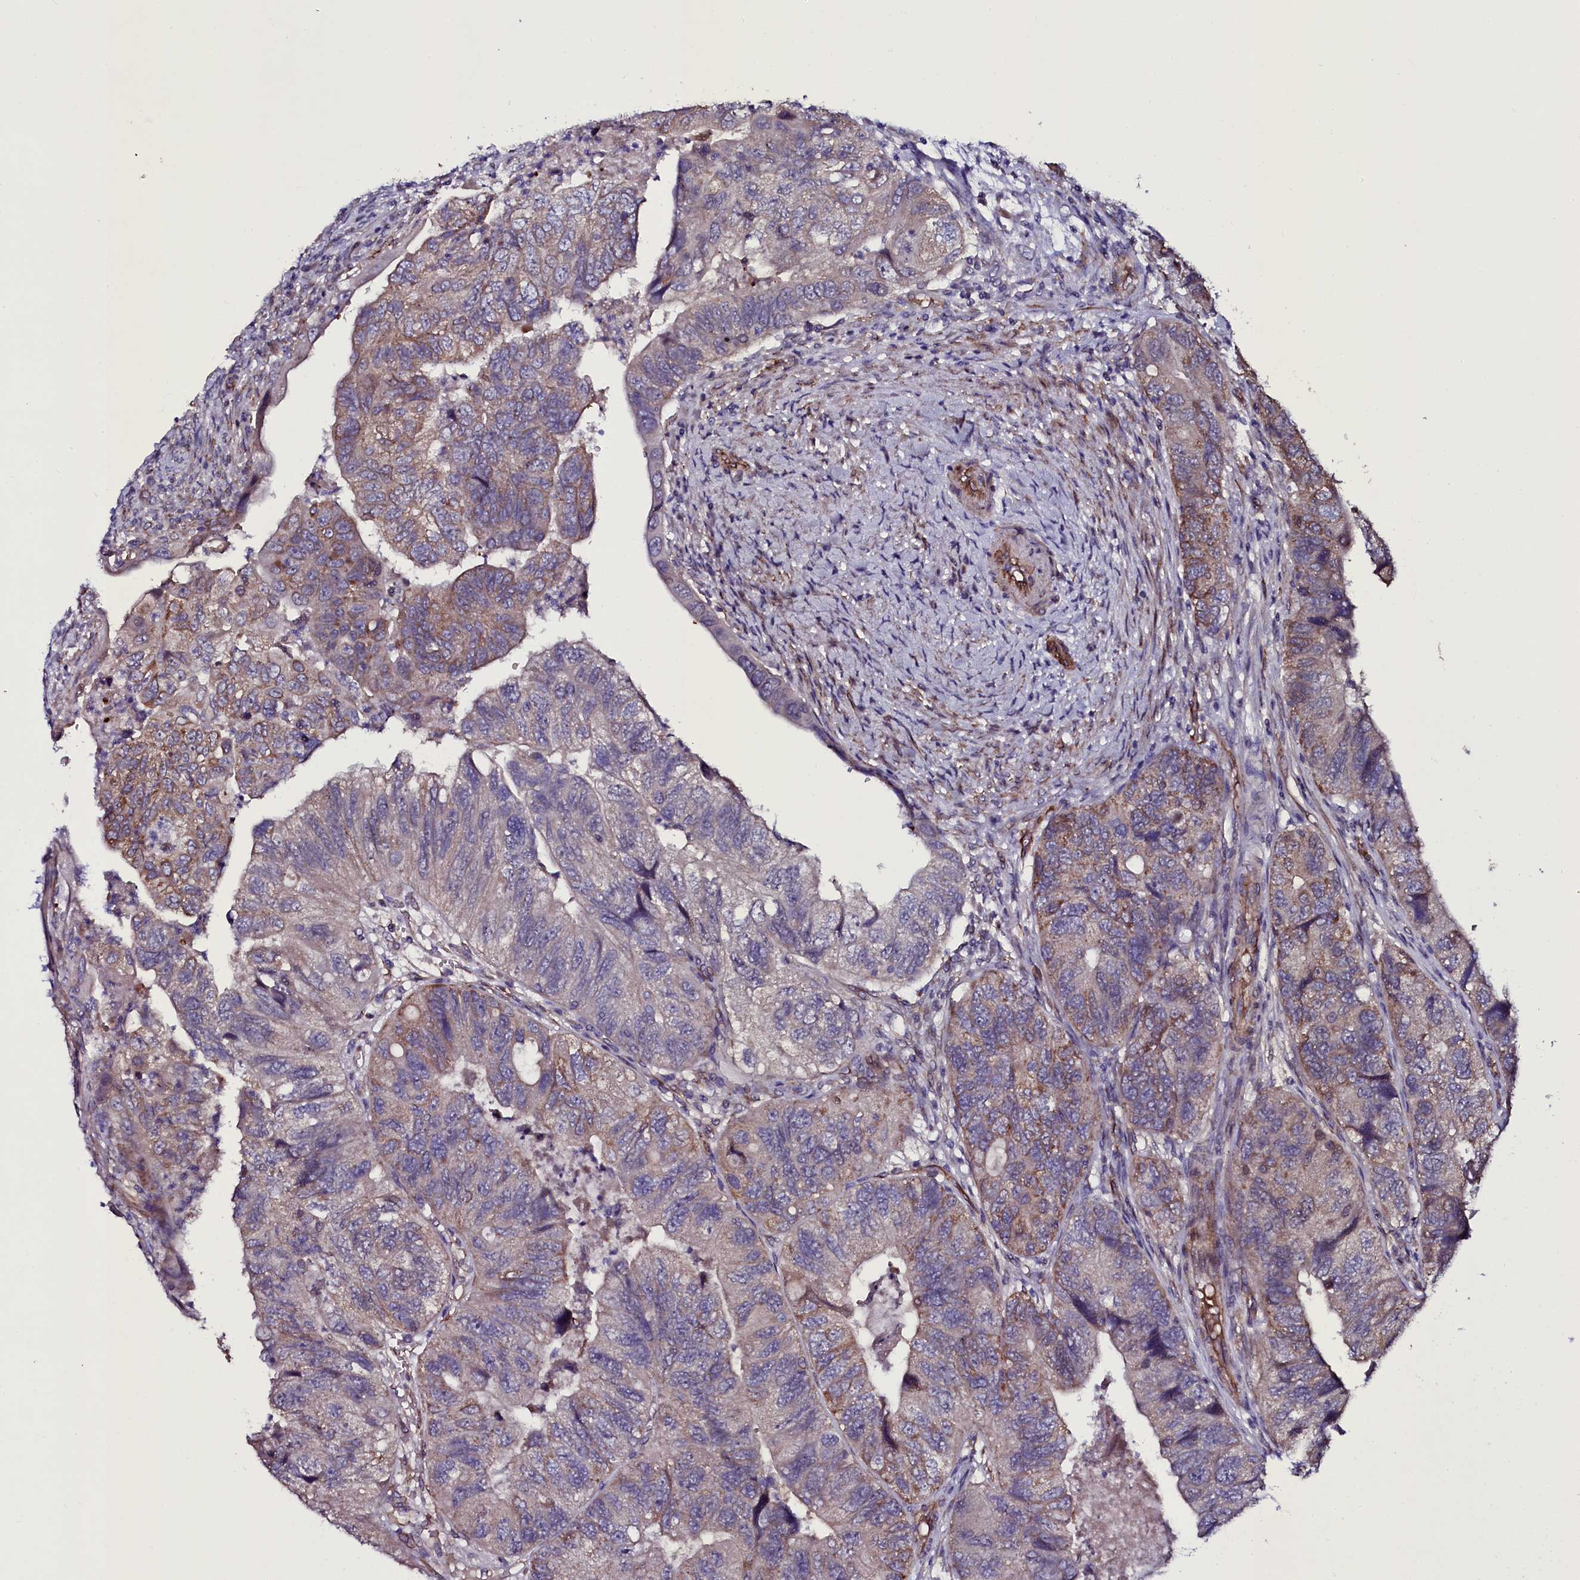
{"staining": {"intensity": "weak", "quantity": "25%-75%", "location": "cytoplasmic/membranous"}, "tissue": "colorectal cancer", "cell_type": "Tumor cells", "image_type": "cancer", "snomed": [{"axis": "morphology", "description": "Adenocarcinoma, NOS"}, {"axis": "topography", "description": "Rectum"}], "caption": "Colorectal cancer was stained to show a protein in brown. There is low levels of weak cytoplasmic/membranous expression in approximately 25%-75% of tumor cells.", "gene": "MEX3C", "patient": {"sex": "male", "age": 63}}